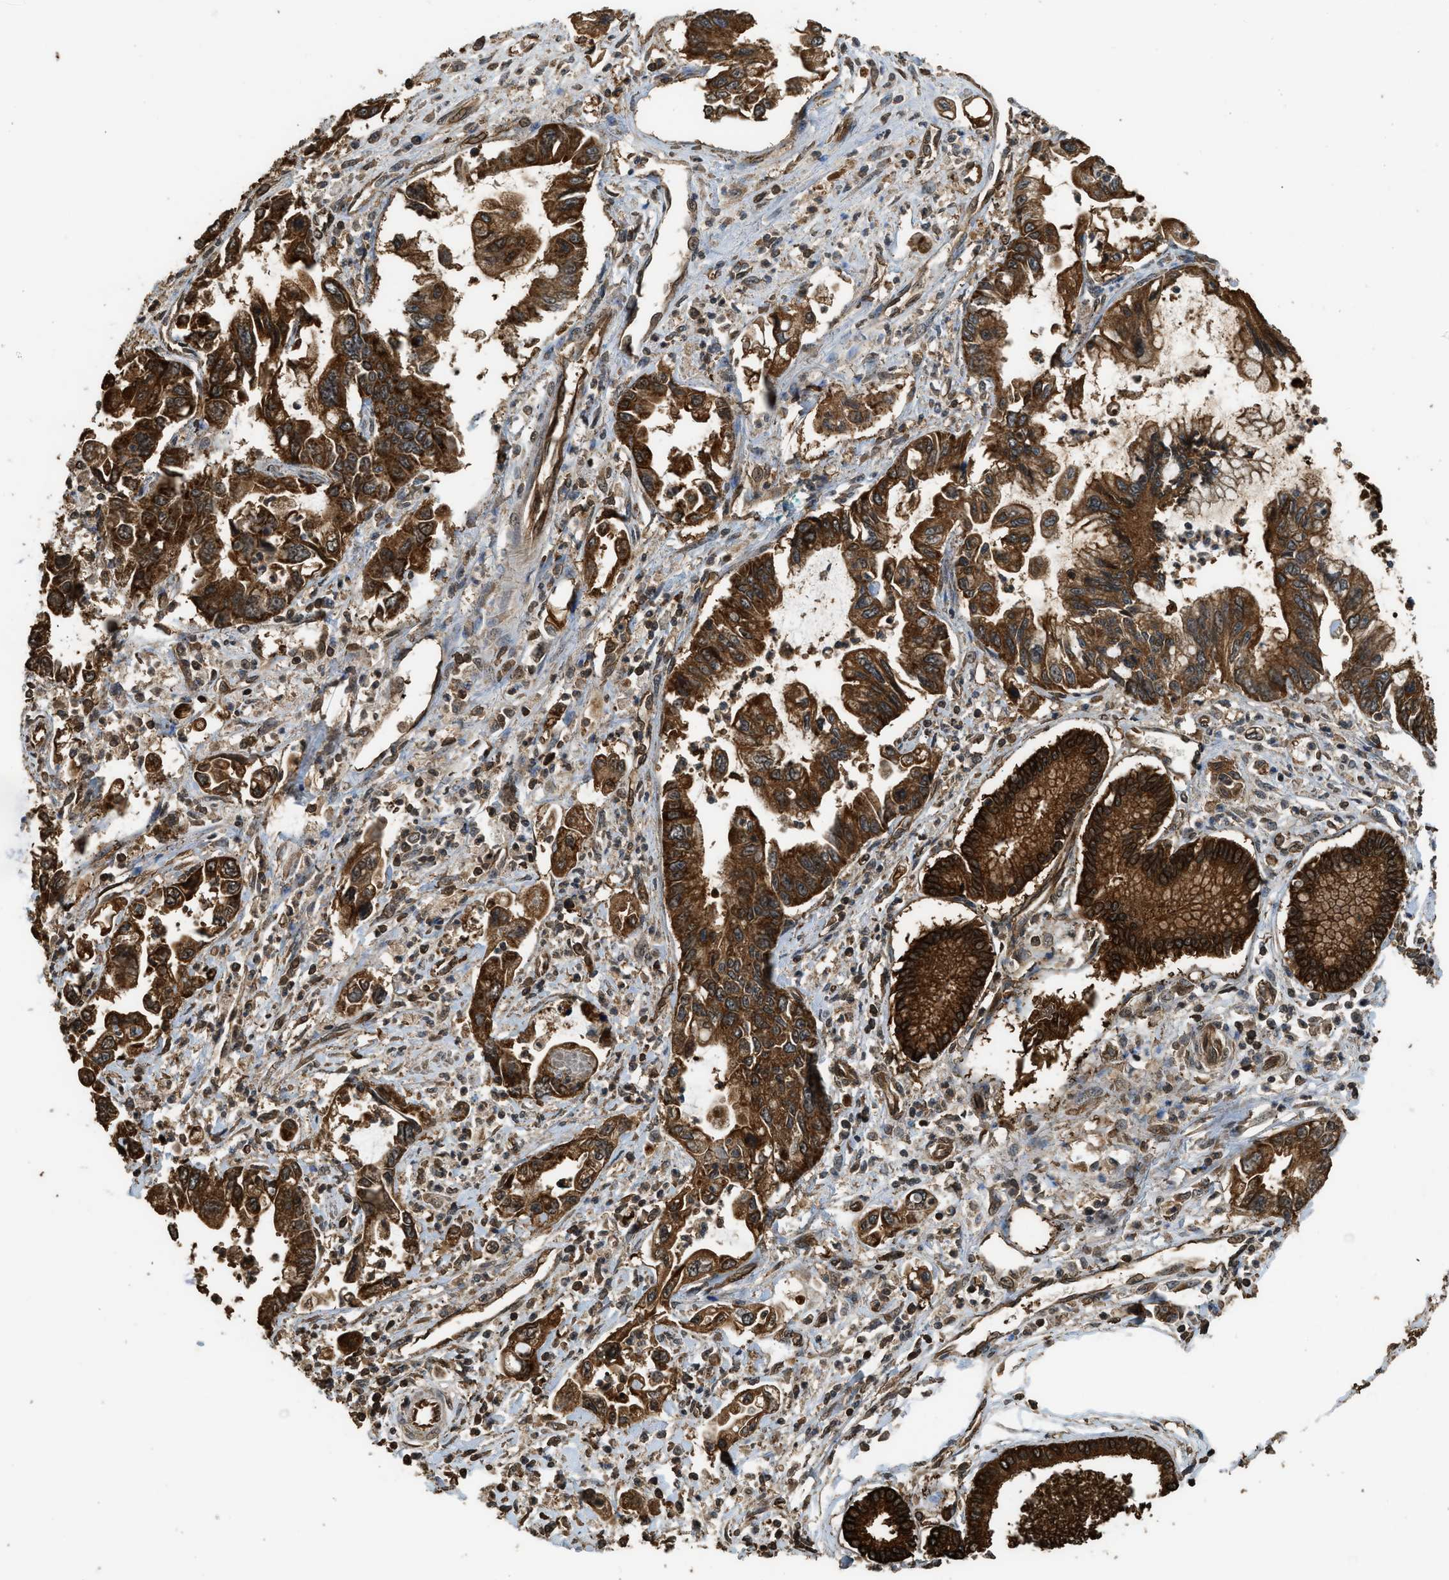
{"staining": {"intensity": "strong", "quantity": ">75%", "location": "cytoplasmic/membranous"}, "tissue": "pancreatic cancer", "cell_type": "Tumor cells", "image_type": "cancer", "snomed": [{"axis": "morphology", "description": "Adenocarcinoma, NOS"}, {"axis": "topography", "description": "Pancreas"}], "caption": "Immunohistochemistry (IHC) micrograph of pancreatic cancer stained for a protein (brown), which demonstrates high levels of strong cytoplasmic/membranous staining in about >75% of tumor cells.", "gene": "MYBL2", "patient": {"sex": "male", "age": 56}}